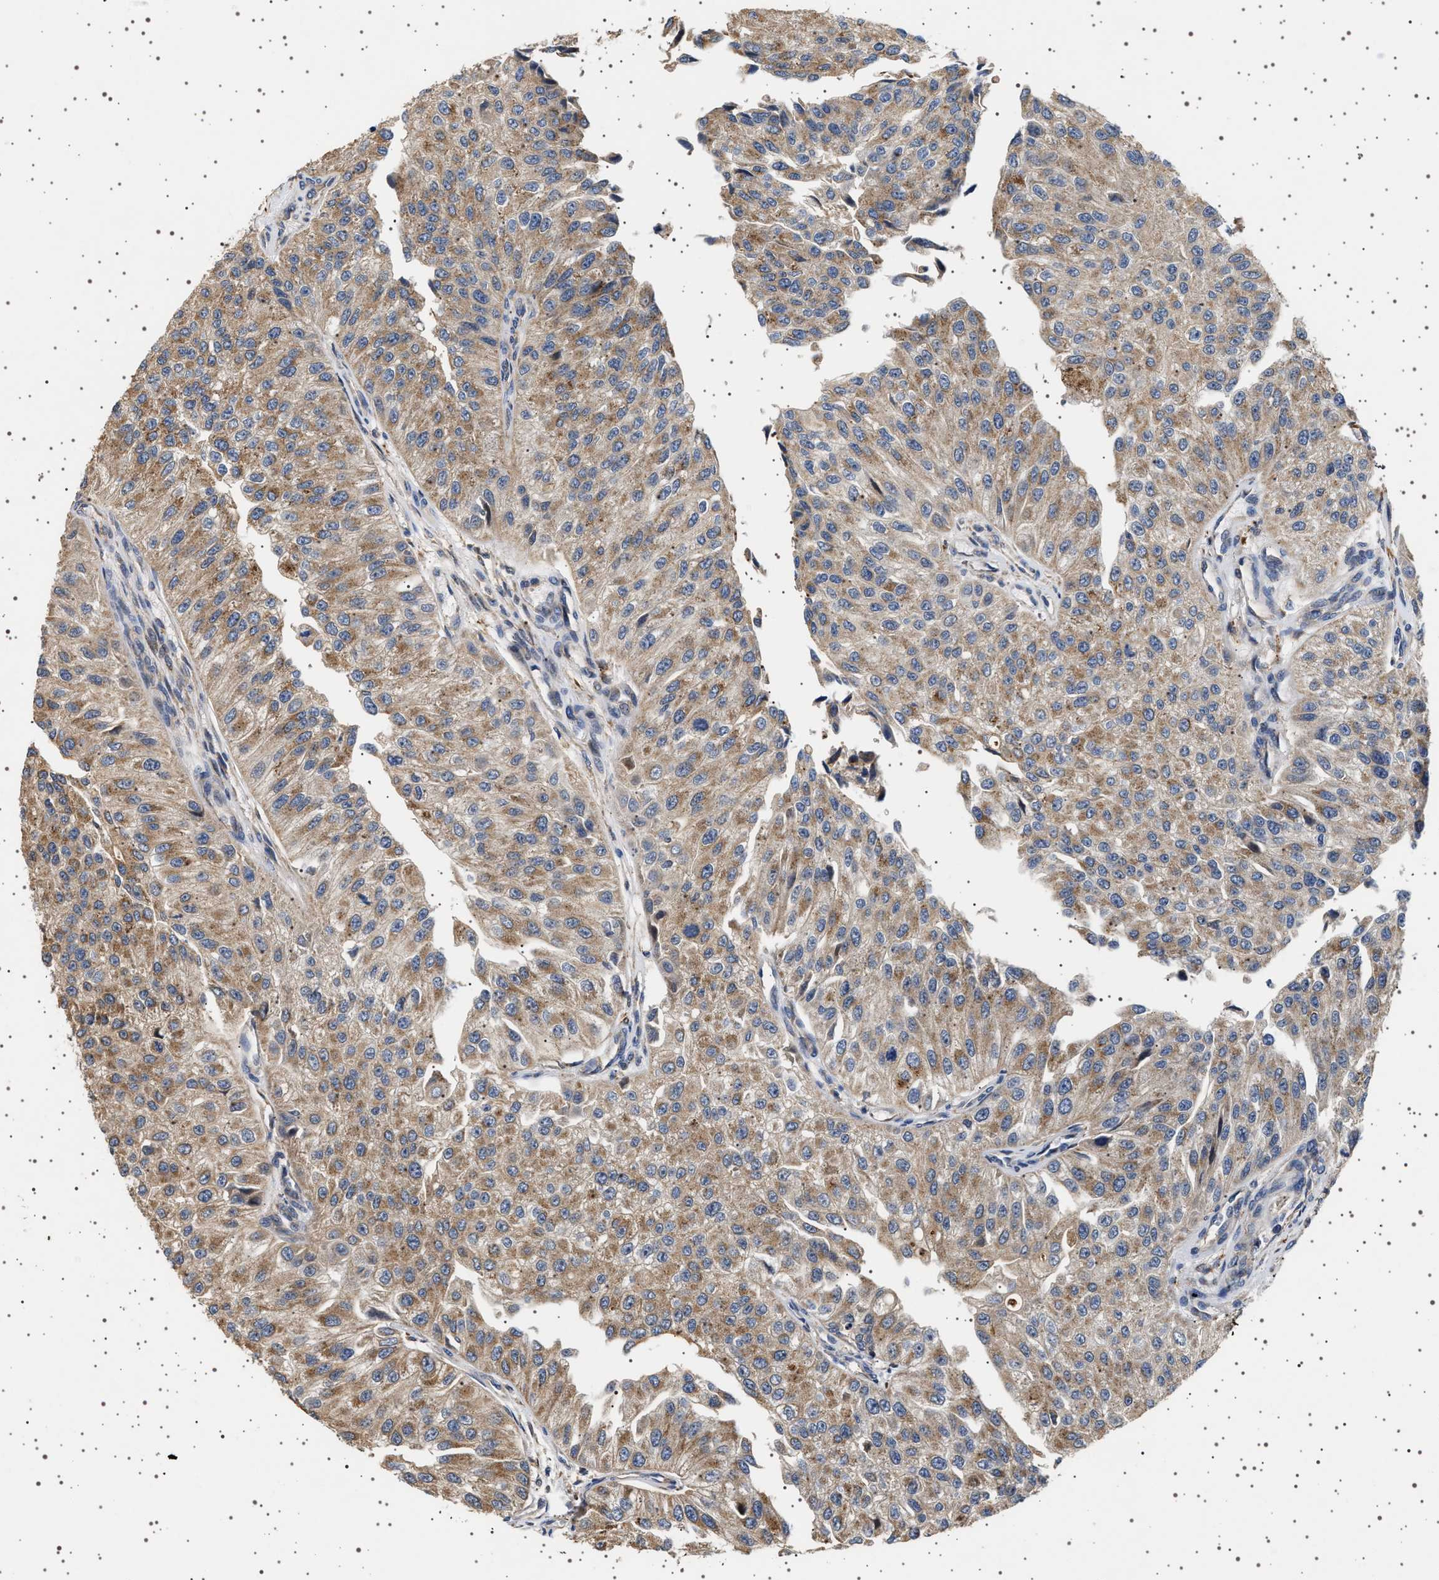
{"staining": {"intensity": "moderate", "quantity": ">75%", "location": "cytoplasmic/membranous"}, "tissue": "urothelial cancer", "cell_type": "Tumor cells", "image_type": "cancer", "snomed": [{"axis": "morphology", "description": "Urothelial carcinoma, High grade"}, {"axis": "topography", "description": "Kidney"}, {"axis": "topography", "description": "Urinary bladder"}], "caption": "This photomicrograph demonstrates IHC staining of urothelial cancer, with medium moderate cytoplasmic/membranous expression in approximately >75% of tumor cells.", "gene": "TRUB2", "patient": {"sex": "male", "age": 77}}